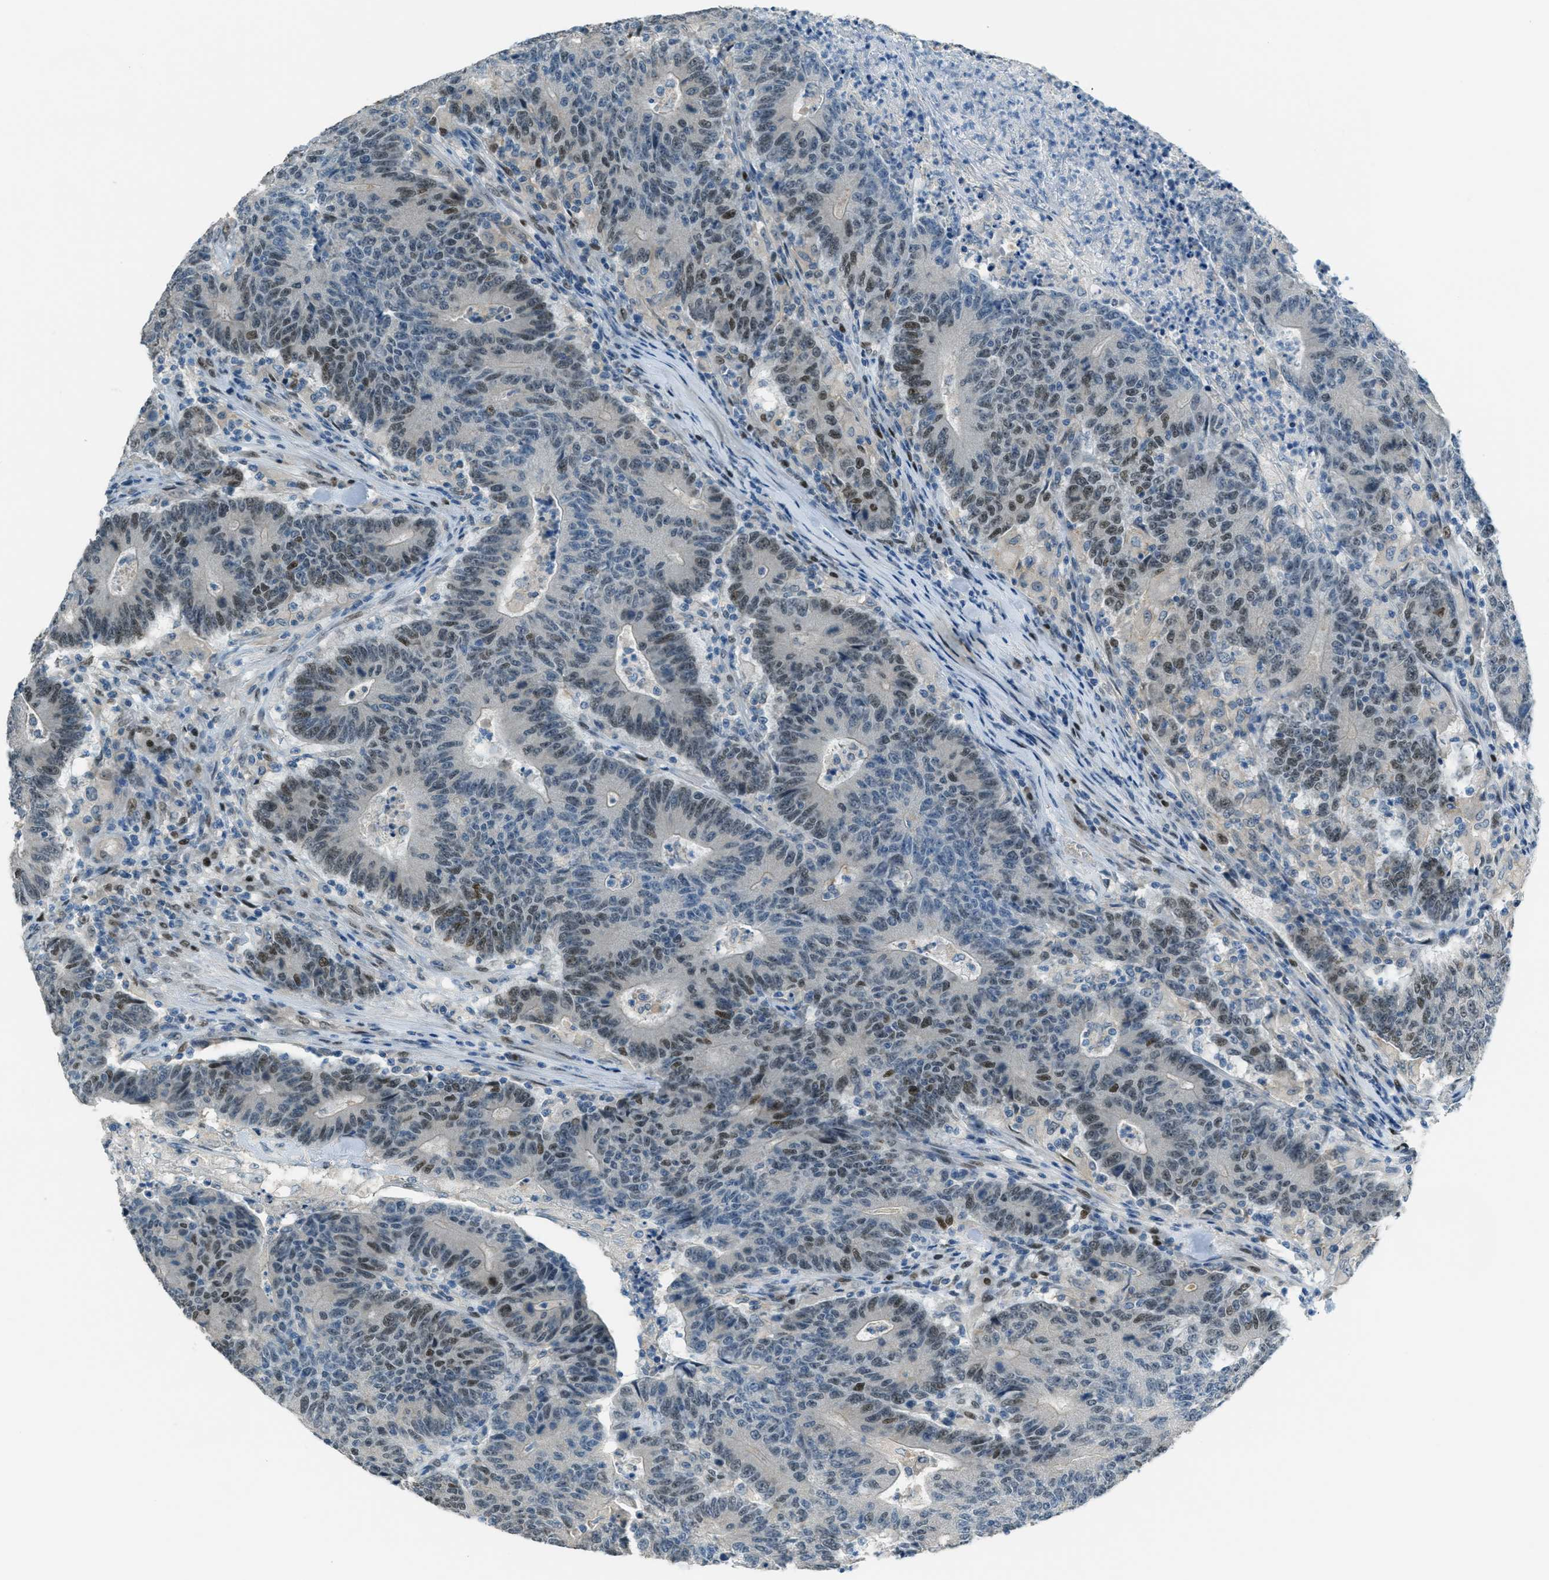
{"staining": {"intensity": "weak", "quantity": "25%-75%", "location": "nuclear"}, "tissue": "colorectal cancer", "cell_type": "Tumor cells", "image_type": "cancer", "snomed": [{"axis": "morphology", "description": "Normal tissue, NOS"}, {"axis": "morphology", "description": "Adenocarcinoma, NOS"}, {"axis": "topography", "description": "Colon"}], "caption": "Tumor cells reveal low levels of weak nuclear positivity in about 25%-75% of cells in human colorectal adenocarcinoma.", "gene": "TCF3", "patient": {"sex": "female", "age": 75}}